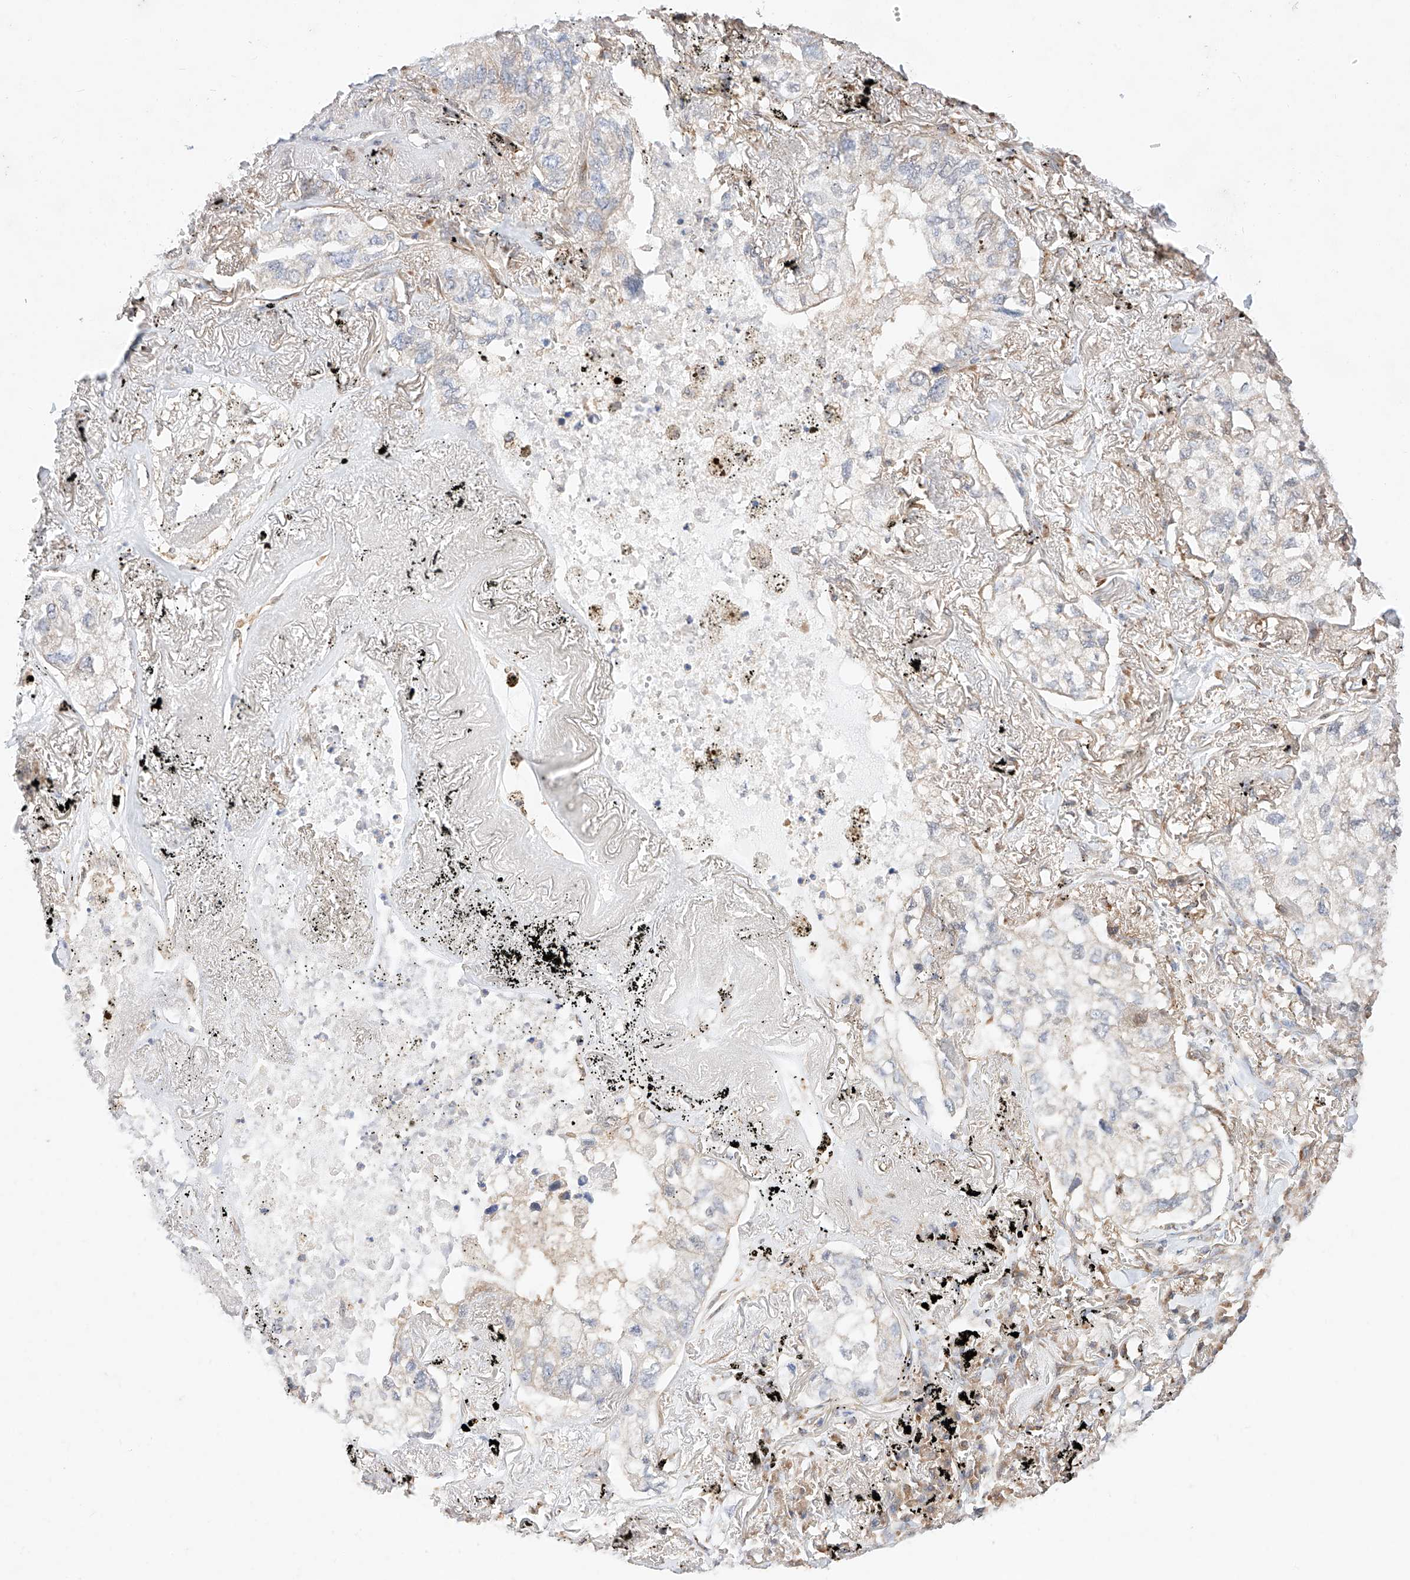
{"staining": {"intensity": "weak", "quantity": "<25%", "location": "cytoplasmic/membranous"}, "tissue": "lung cancer", "cell_type": "Tumor cells", "image_type": "cancer", "snomed": [{"axis": "morphology", "description": "Adenocarcinoma, NOS"}, {"axis": "topography", "description": "Lung"}], "caption": "Lung cancer (adenocarcinoma) was stained to show a protein in brown. There is no significant staining in tumor cells.", "gene": "ZSCAN4", "patient": {"sex": "male", "age": 65}}